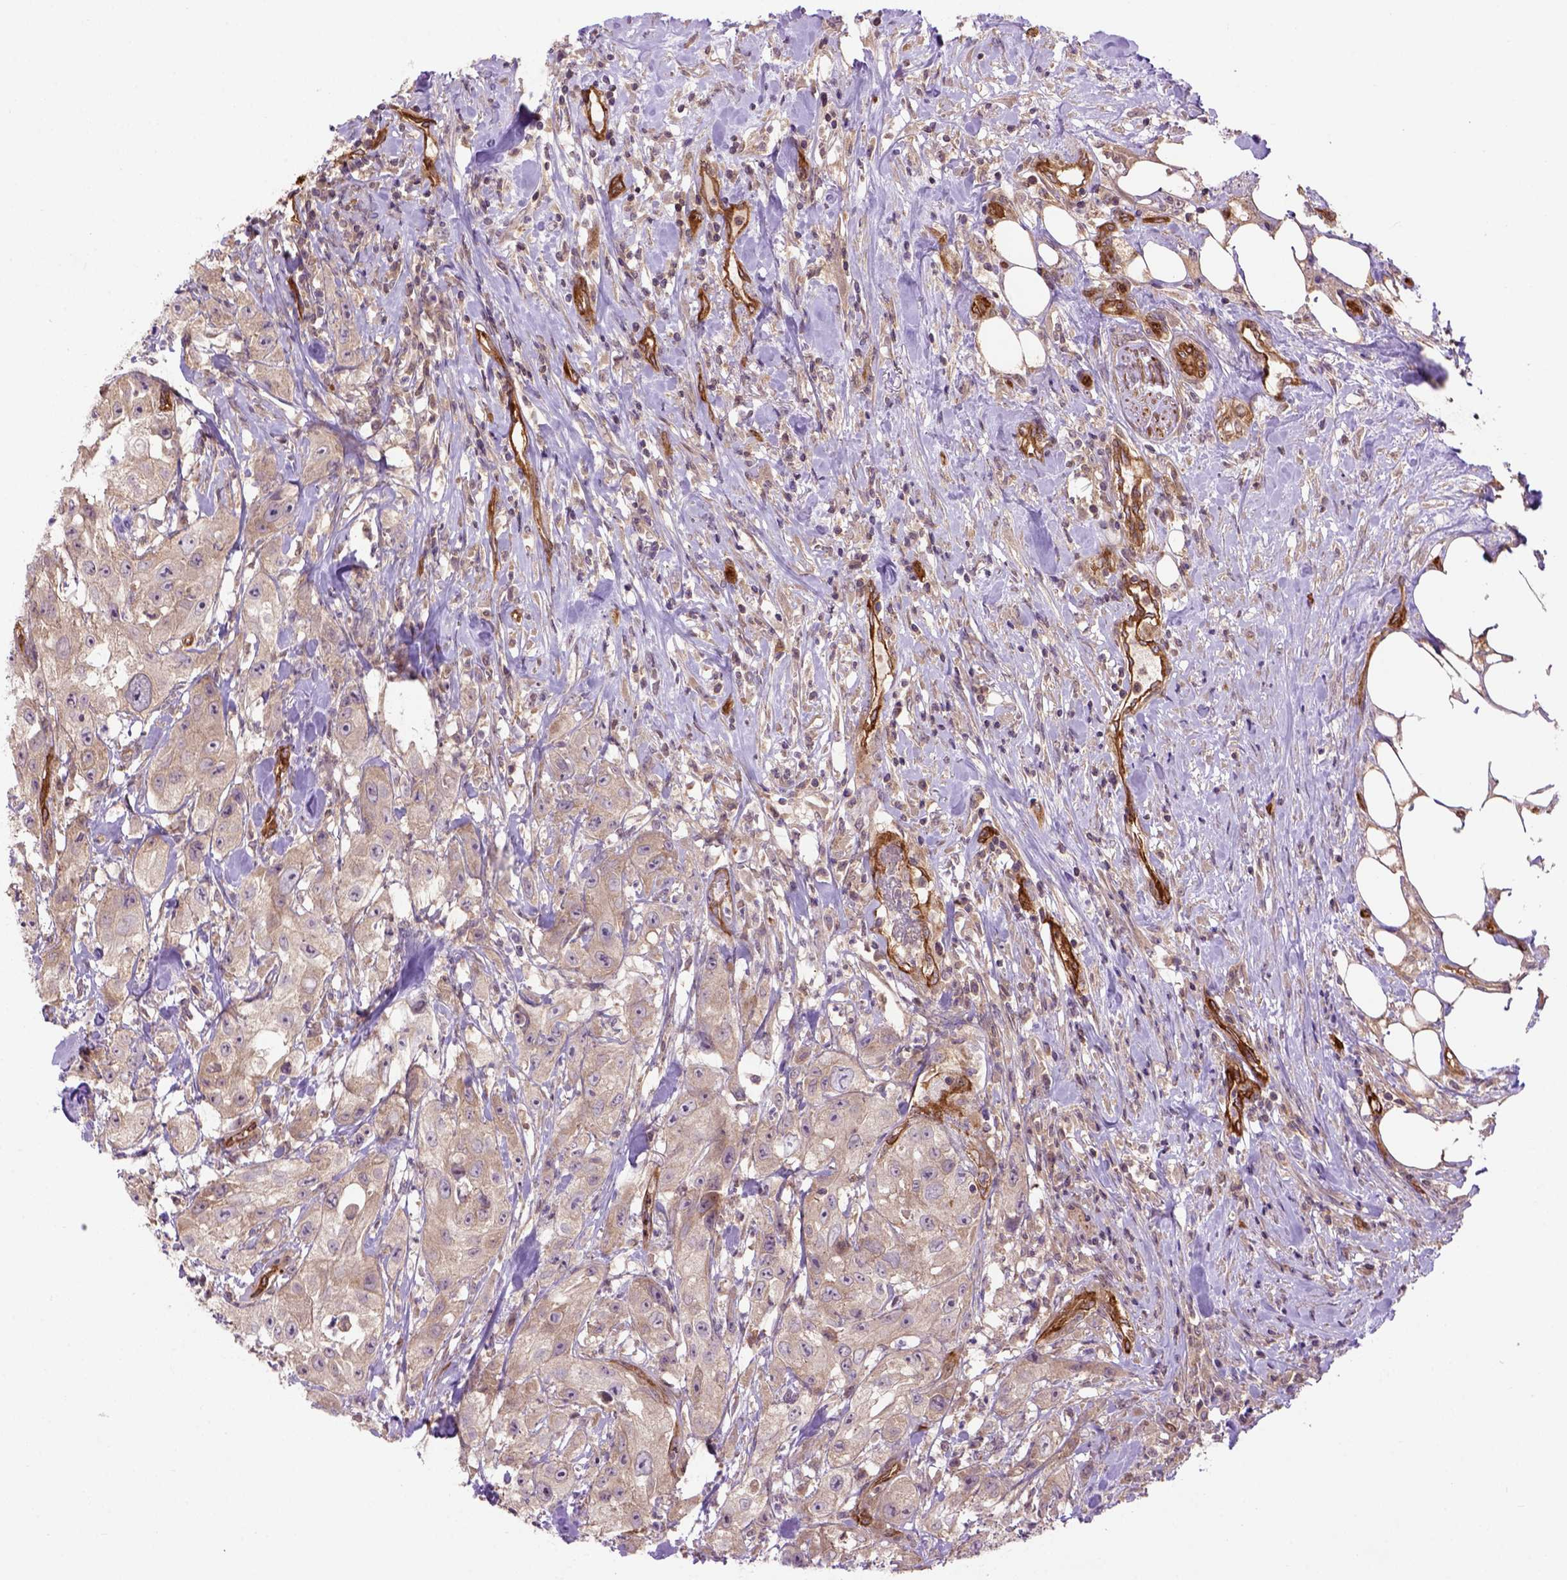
{"staining": {"intensity": "negative", "quantity": "none", "location": "none"}, "tissue": "urothelial cancer", "cell_type": "Tumor cells", "image_type": "cancer", "snomed": [{"axis": "morphology", "description": "Urothelial carcinoma, High grade"}, {"axis": "topography", "description": "Urinary bladder"}], "caption": "High magnification brightfield microscopy of urothelial carcinoma (high-grade) stained with DAB (3,3'-diaminobenzidine) (brown) and counterstained with hematoxylin (blue): tumor cells show no significant staining.", "gene": "CASKIN2", "patient": {"sex": "male", "age": 79}}